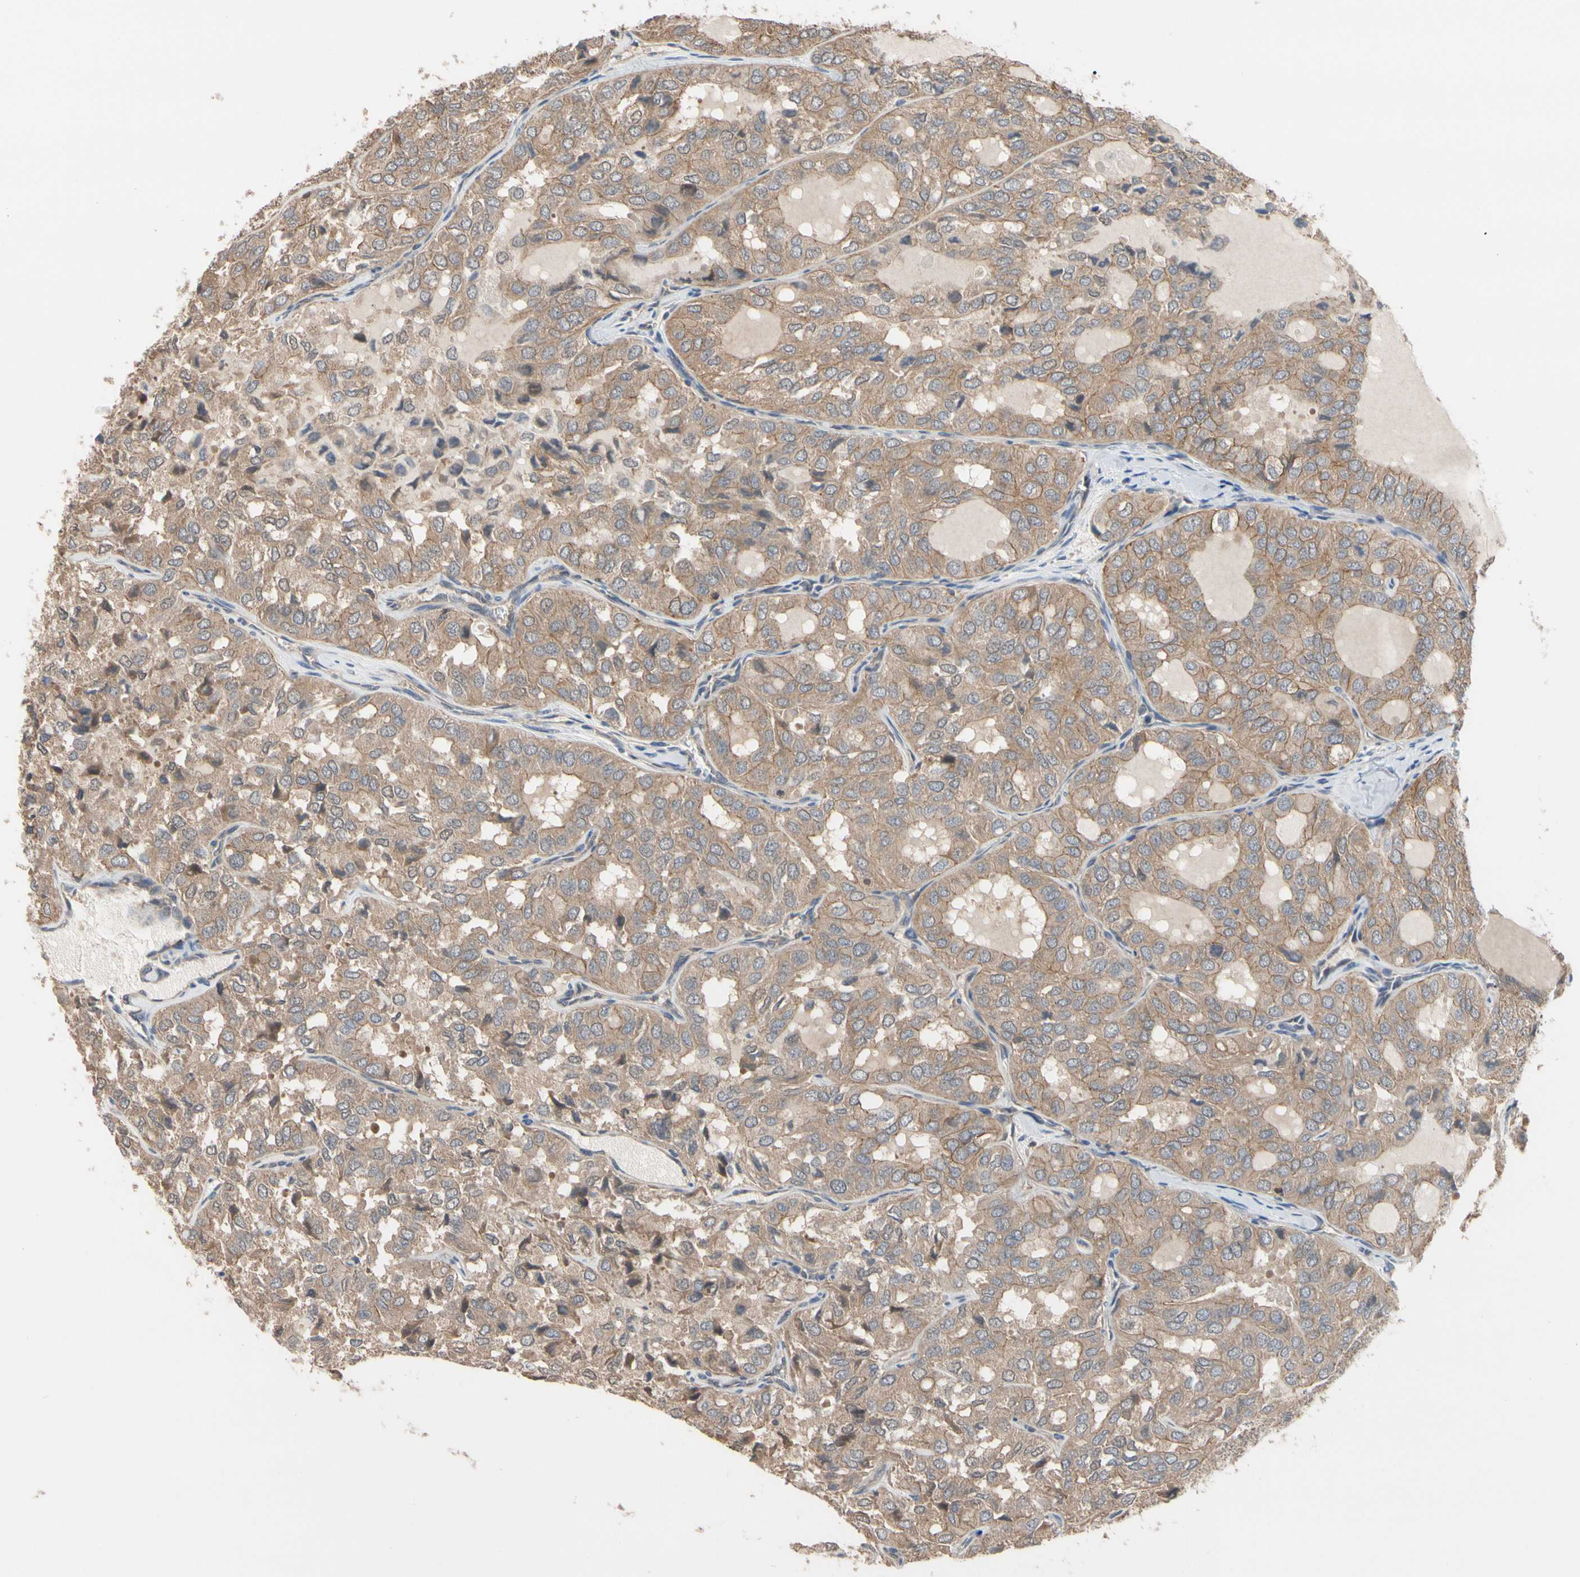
{"staining": {"intensity": "moderate", "quantity": ">75%", "location": "cytoplasmic/membranous"}, "tissue": "thyroid cancer", "cell_type": "Tumor cells", "image_type": "cancer", "snomed": [{"axis": "morphology", "description": "Follicular adenoma carcinoma, NOS"}, {"axis": "topography", "description": "Thyroid gland"}], "caption": "Human thyroid cancer stained for a protein (brown) reveals moderate cytoplasmic/membranous positive staining in approximately >75% of tumor cells.", "gene": "DPP8", "patient": {"sex": "male", "age": 75}}